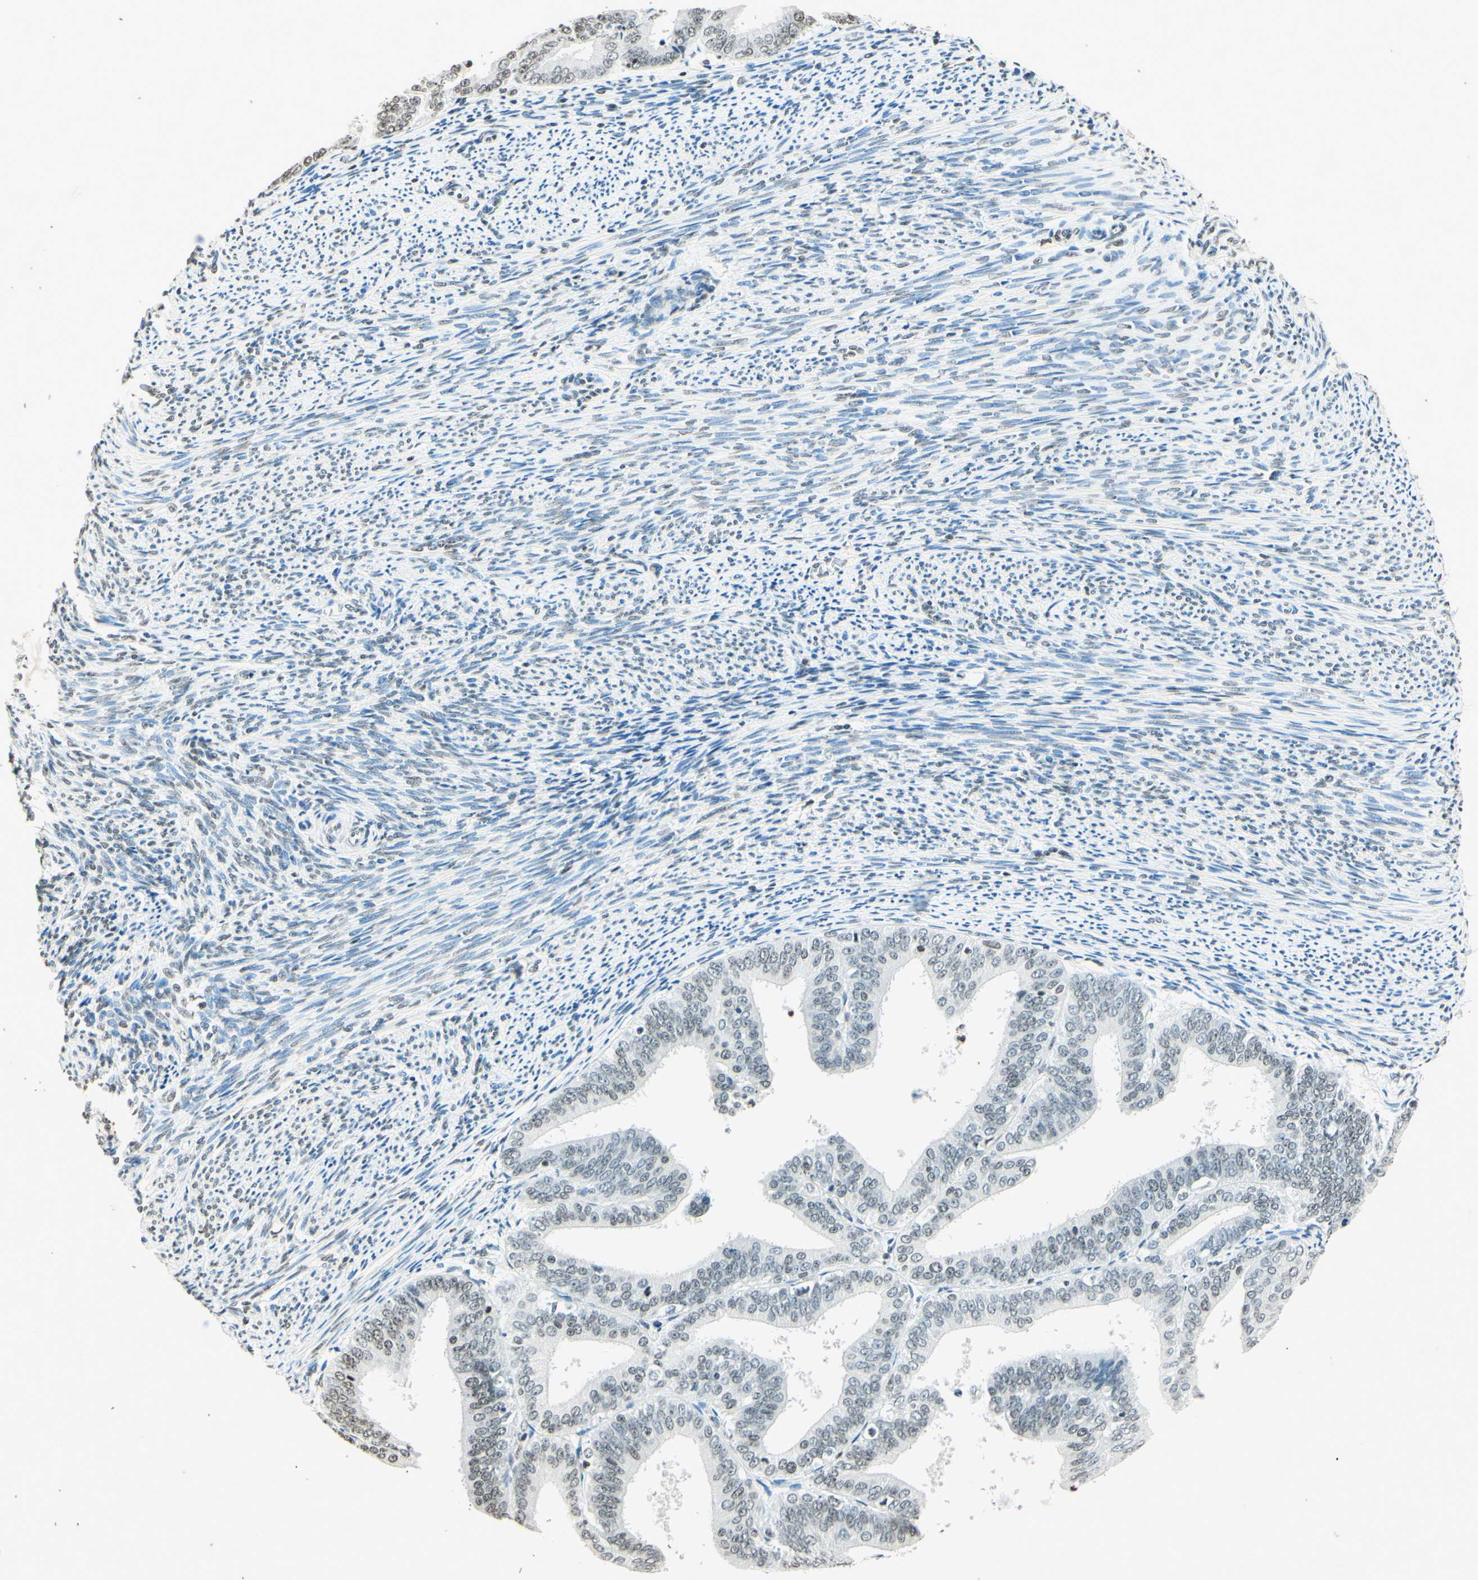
{"staining": {"intensity": "weak", "quantity": "25%-75%", "location": "nuclear"}, "tissue": "endometrial cancer", "cell_type": "Tumor cells", "image_type": "cancer", "snomed": [{"axis": "morphology", "description": "Adenocarcinoma, NOS"}, {"axis": "topography", "description": "Endometrium"}], "caption": "This image displays endometrial cancer stained with IHC to label a protein in brown. The nuclear of tumor cells show weak positivity for the protein. Nuclei are counter-stained blue.", "gene": "MSH2", "patient": {"sex": "female", "age": 63}}